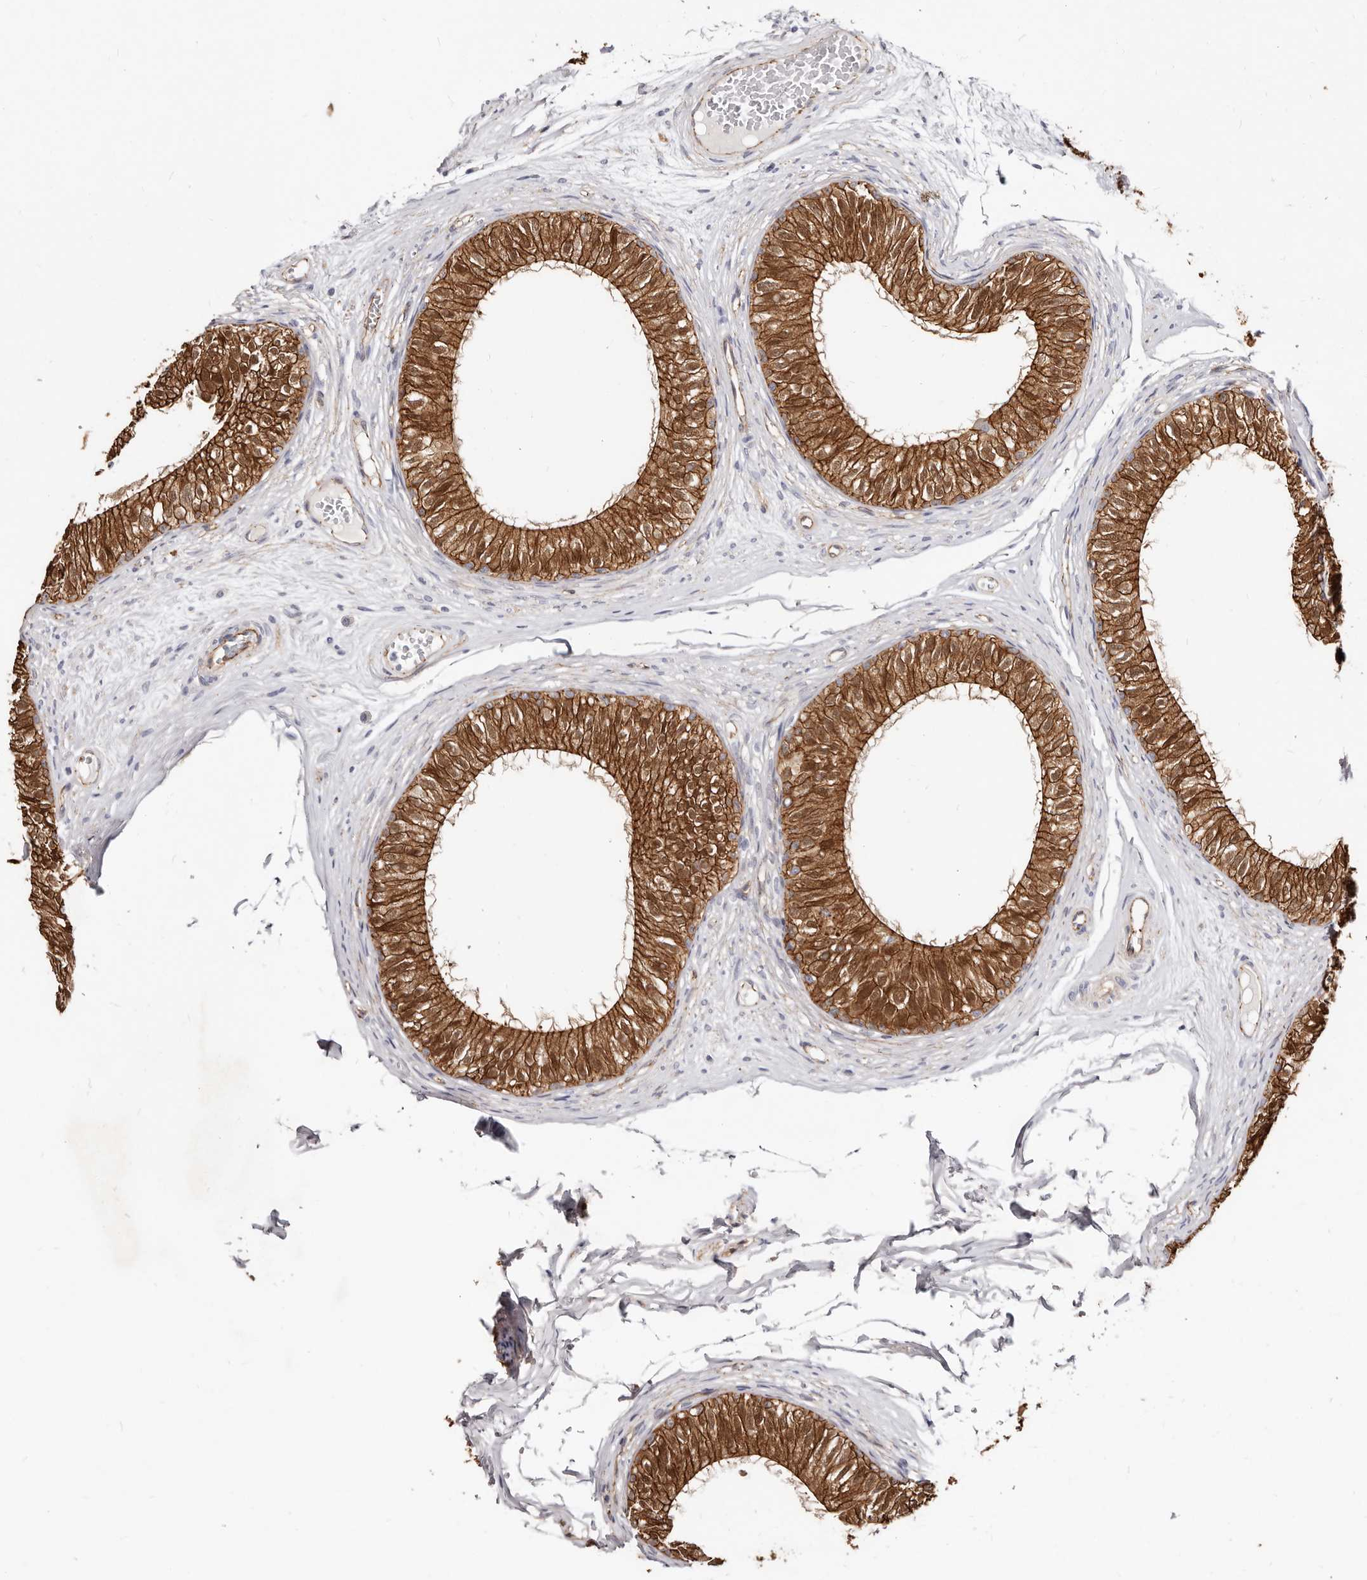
{"staining": {"intensity": "strong", "quantity": ">75%", "location": "cytoplasmic/membranous"}, "tissue": "epididymis", "cell_type": "Glandular cells", "image_type": "normal", "snomed": [{"axis": "morphology", "description": "Normal tissue, NOS"}, {"axis": "morphology", "description": "Seminoma in situ"}, {"axis": "topography", "description": "Testis"}, {"axis": "topography", "description": "Epididymis"}], "caption": "Epididymis was stained to show a protein in brown. There is high levels of strong cytoplasmic/membranous expression in approximately >75% of glandular cells. The protein of interest is shown in brown color, while the nuclei are stained blue.", "gene": "CTNNB1", "patient": {"sex": "male", "age": 28}}